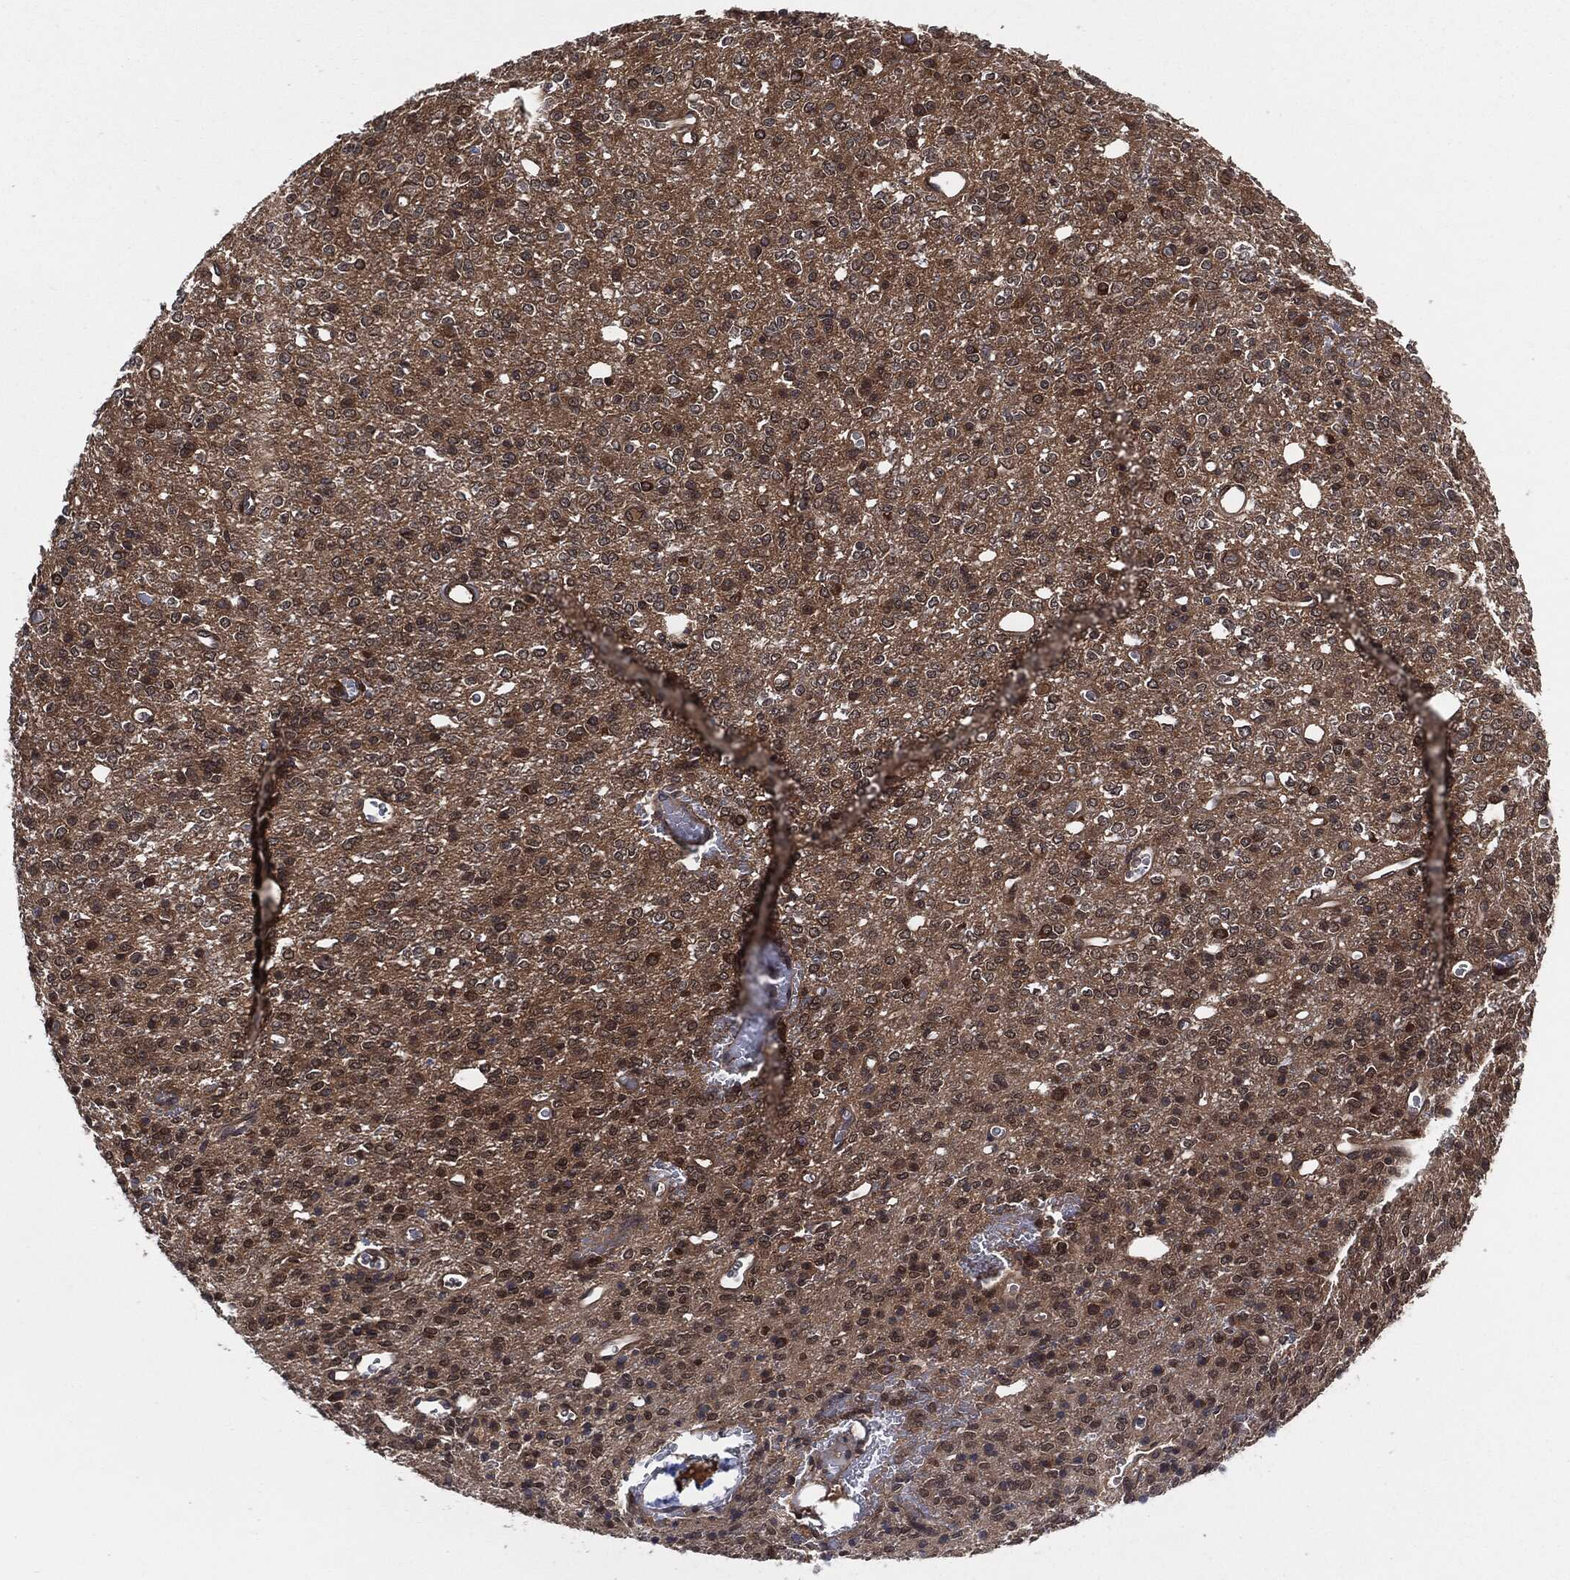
{"staining": {"intensity": "negative", "quantity": "none", "location": "none"}, "tissue": "glioma", "cell_type": "Tumor cells", "image_type": "cancer", "snomed": [{"axis": "morphology", "description": "Glioma, malignant, Low grade"}, {"axis": "topography", "description": "Brain"}], "caption": "A high-resolution micrograph shows immunohistochemistry staining of malignant low-grade glioma, which demonstrates no significant staining in tumor cells.", "gene": "XPNPEP1", "patient": {"sex": "female", "age": 45}}